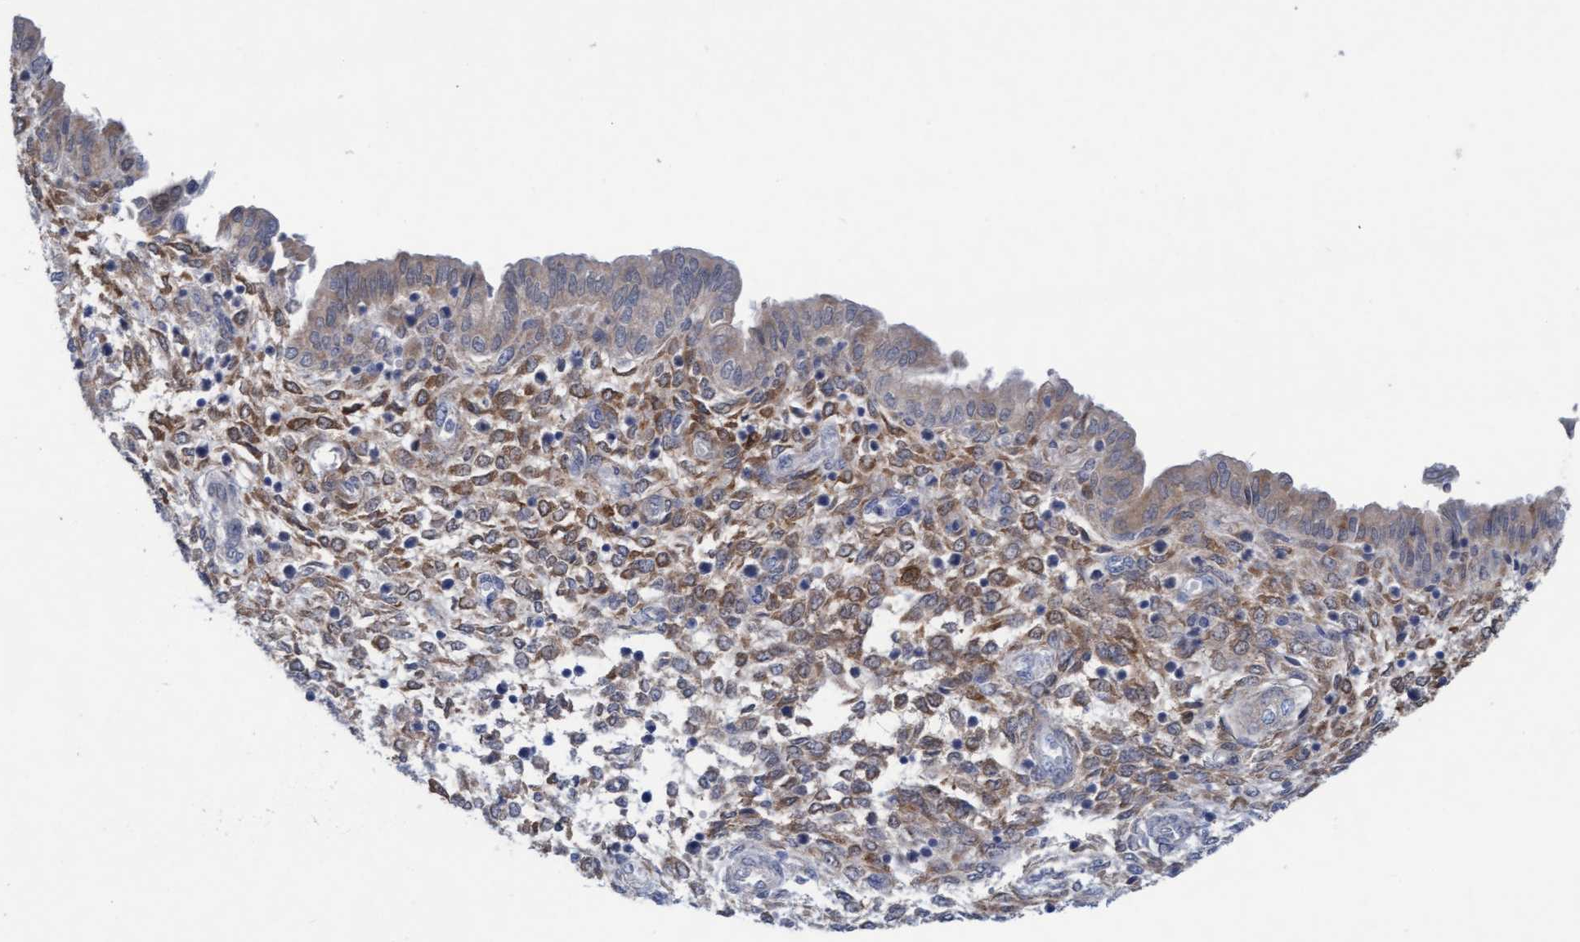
{"staining": {"intensity": "moderate", "quantity": "<25%", "location": "cytoplasmic/membranous"}, "tissue": "endometrium", "cell_type": "Cells in endometrial stroma", "image_type": "normal", "snomed": [{"axis": "morphology", "description": "Normal tissue, NOS"}, {"axis": "topography", "description": "Endometrium"}], "caption": "IHC photomicrograph of unremarkable endometrium: endometrium stained using immunohistochemistry displays low levels of moderate protein expression localized specifically in the cytoplasmic/membranous of cells in endometrial stroma, appearing as a cytoplasmic/membranous brown color.", "gene": "PLCD1", "patient": {"sex": "female", "age": 33}}